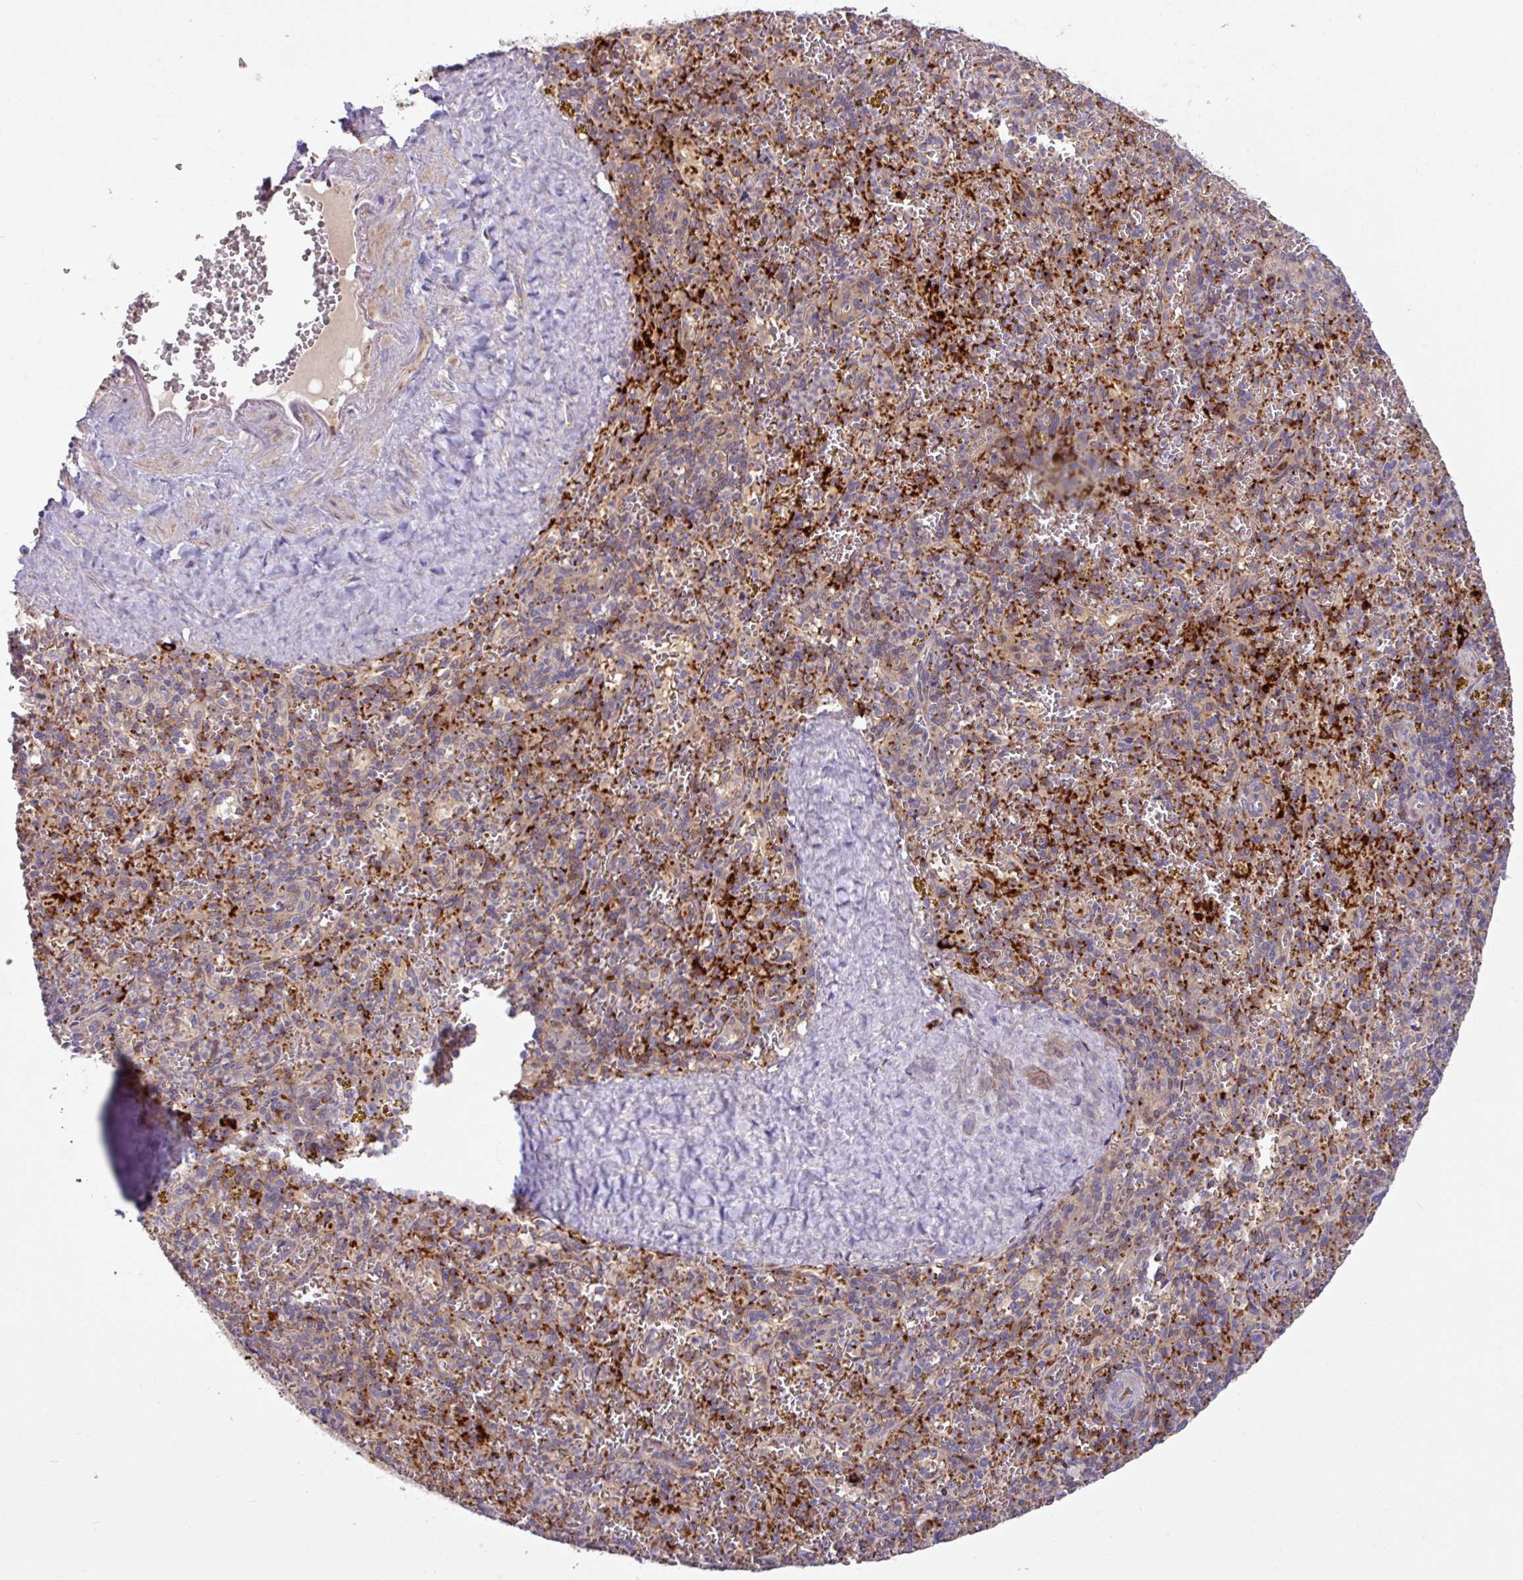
{"staining": {"intensity": "strong", "quantity": "25%-75%", "location": "cytoplasmic/membranous"}, "tissue": "spleen", "cell_type": "Cells in red pulp", "image_type": "normal", "snomed": [{"axis": "morphology", "description": "Normal tissue, NOS"}, {"axis": "topography", "description": "Spleen"}], "caption": "Cells in red pulp exhibit high levels of strong cytoplasmic/membranous staining in approximately 25%-75% of cells in benign spleen. The protein of interest is shown in brown color, while the nuclei are stained blue.", "gene": "B4GALNT4", "patient": {"sex": "male", "age": 57}}